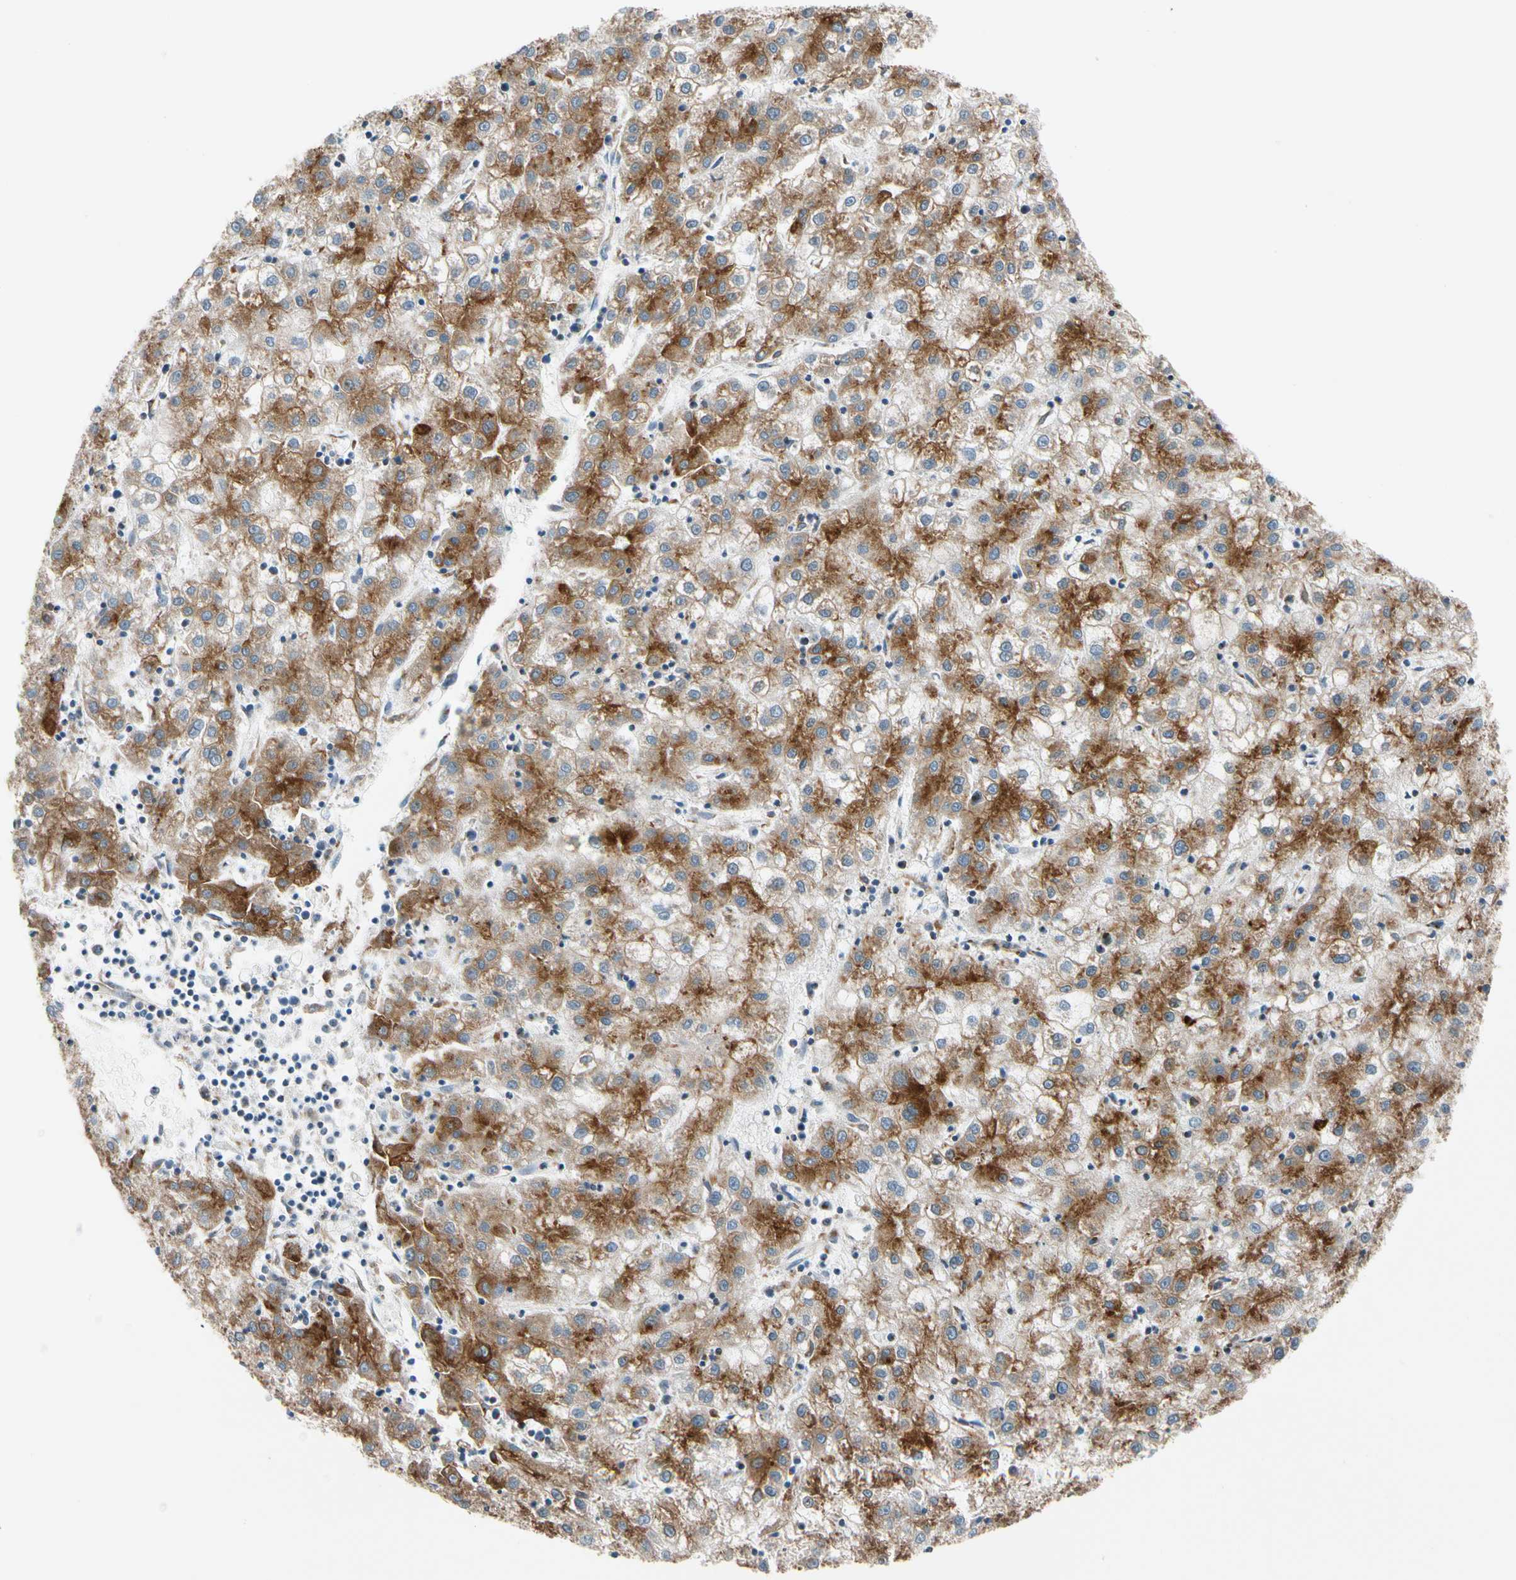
{"staining": {"intensity": "strong", "quantity": ">75%", "location": "cytoplasmic/membranous"}, "tissue": "liver cancer", "cell_type": "Tumor cells", "image_type": "cancer", "snomed": [{"axis": "morphology", "description": "Carcinoma, Hepatocellular, NOS"}, {"axis": "topography", "description": "Liver"}], "caption": "High-power microscopy captured an immunohistochemistry (IHC) image of liver cancer, revealing strong cytoplasmic/membranous positivity in approximately >75% of tumor cells.", "gene": "NUCB1", "patient": {"sex": "male", "age": 72}}